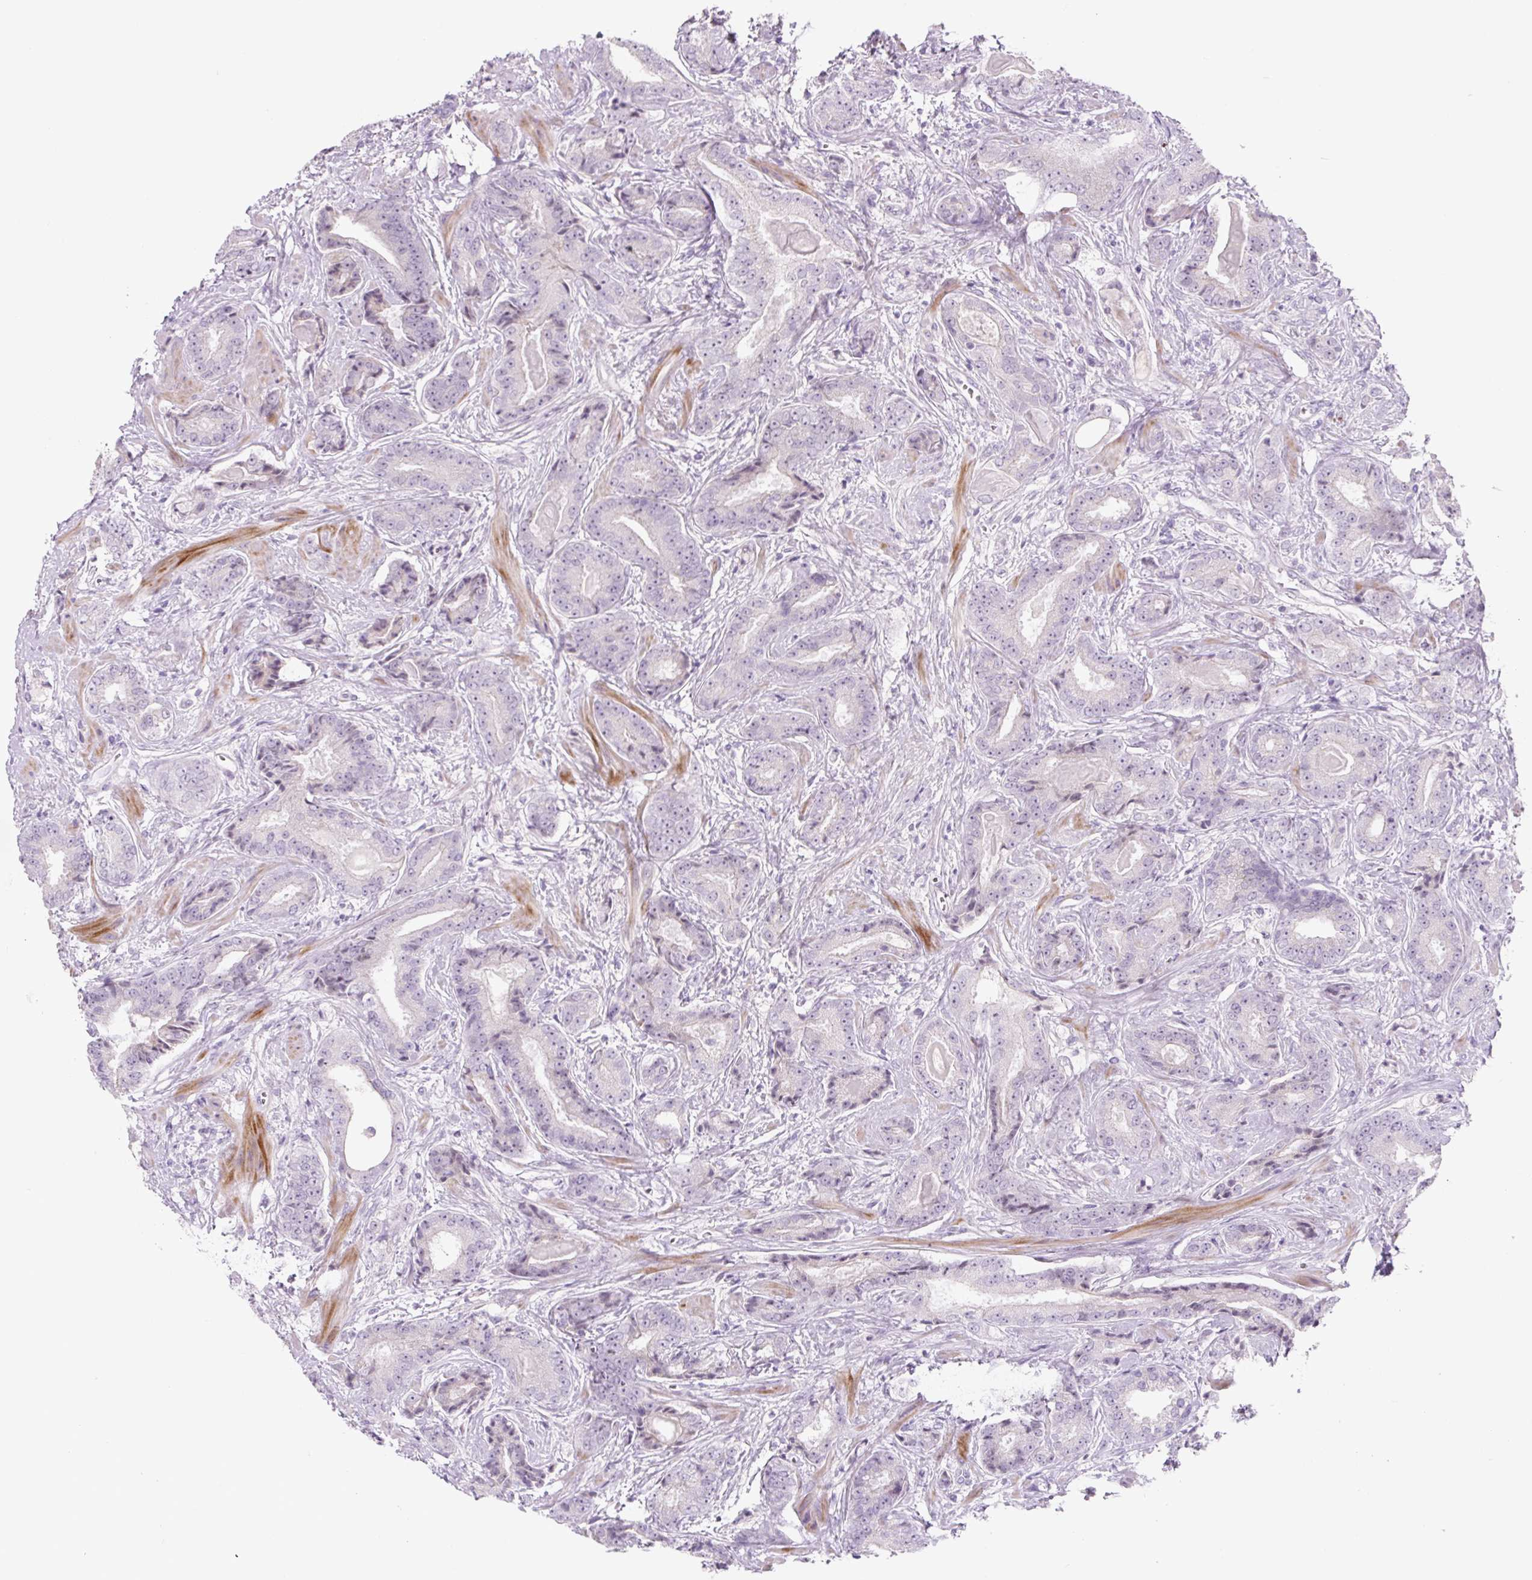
{"staining": {"intensity": "negative", "quantity": "none", "location": "none"}, "tissue": "prostate cancer", "cell_type": "Tumor cells", "image_type": "cancer", "snomed": [{"axis": "morphology", "description": "Adenocarcinoma, Low grade"}, {"axis": "topography", "description": "Prostate"}], "caption": "Immunohistochemistry micrograph of neoplastic tissue: human prostate cancer stained with DAB (3,3'-diaminobenzidine) demonstrates no significant protein staining in tumor cells.", "gene": "PRM1", "patient": {"sex": "male", "age": 62}}